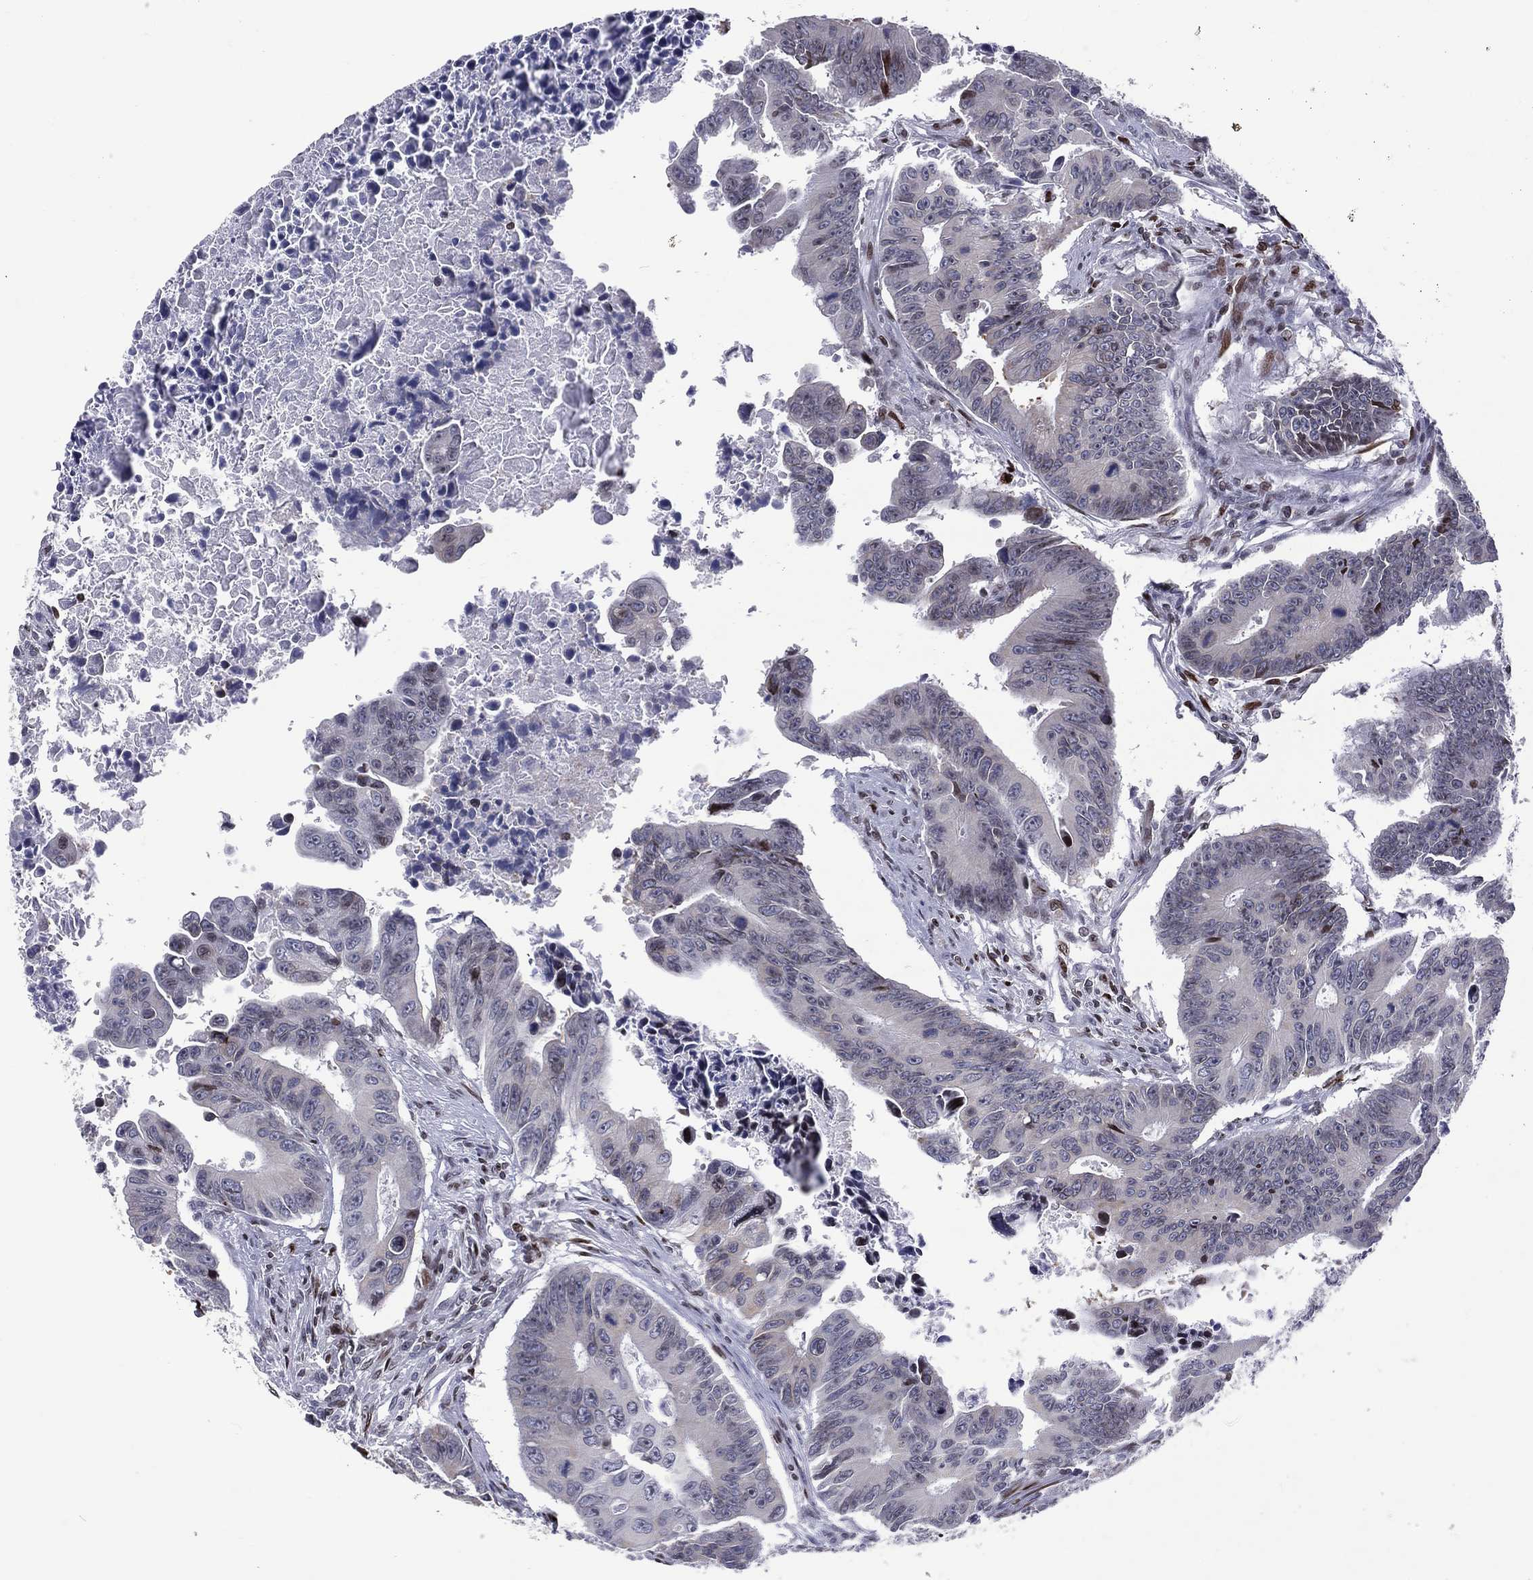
{"staining": {"intensity": "negative", "quantity": "none", "location": "none"}, "tissue": "colorectal cancer", "cell_type": "Tumor cells", "image_type": "cancer", "snomed": [{"axis": "morphology", "description": "Adenocarcinoma, NOS"}, {"axis": "topography", "description": "Colon"}], "caption": "Colorectal adenocarcinoma stained for a protein using immunohistochemistry (IHC) demonstrates no expression tumor cells.", "gene": "DBF4B", "patient": {"sex": "female", "age": 87}}